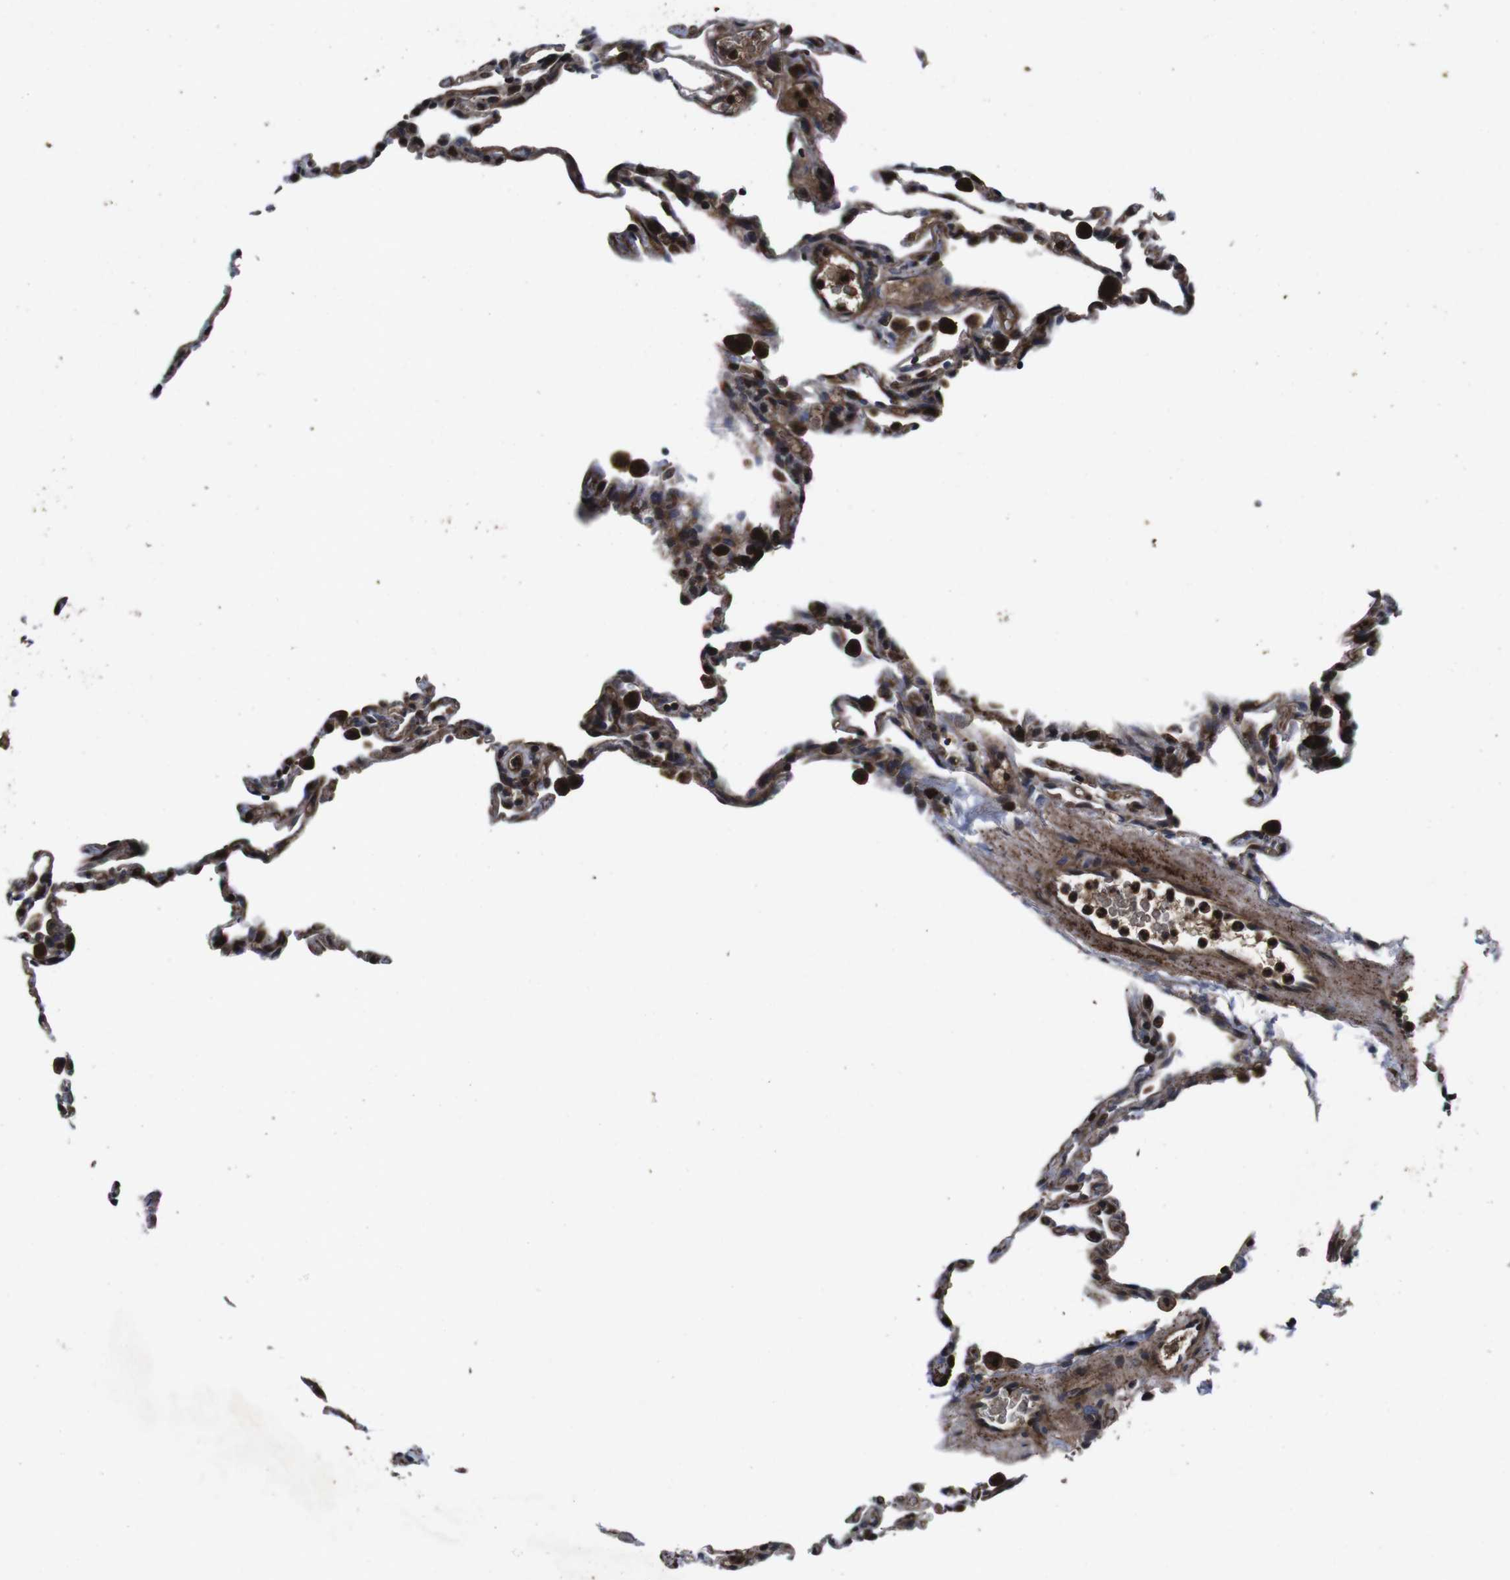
{"staining": {"intensity": "moderate", "quantity": ">75%", "location": "cytoplasmic/membranous"}, "tissue": "lung", "cell_type": "Alveolar cells", "image_type": "normal", "snomed": [{"axis": "morphology", "description": "Normal tissue, NOS"}, {"axis": "topography", "description": "Lung"}], "caption": "A photomicrograph showing moderate cytoplasmic/membranous positivity in about >75% of alveolar cells in benign lung, as visualized by brown immunohistochemical staining.", "gene": "SMYD3", "patient": {"sex": "male", "age": 59}}